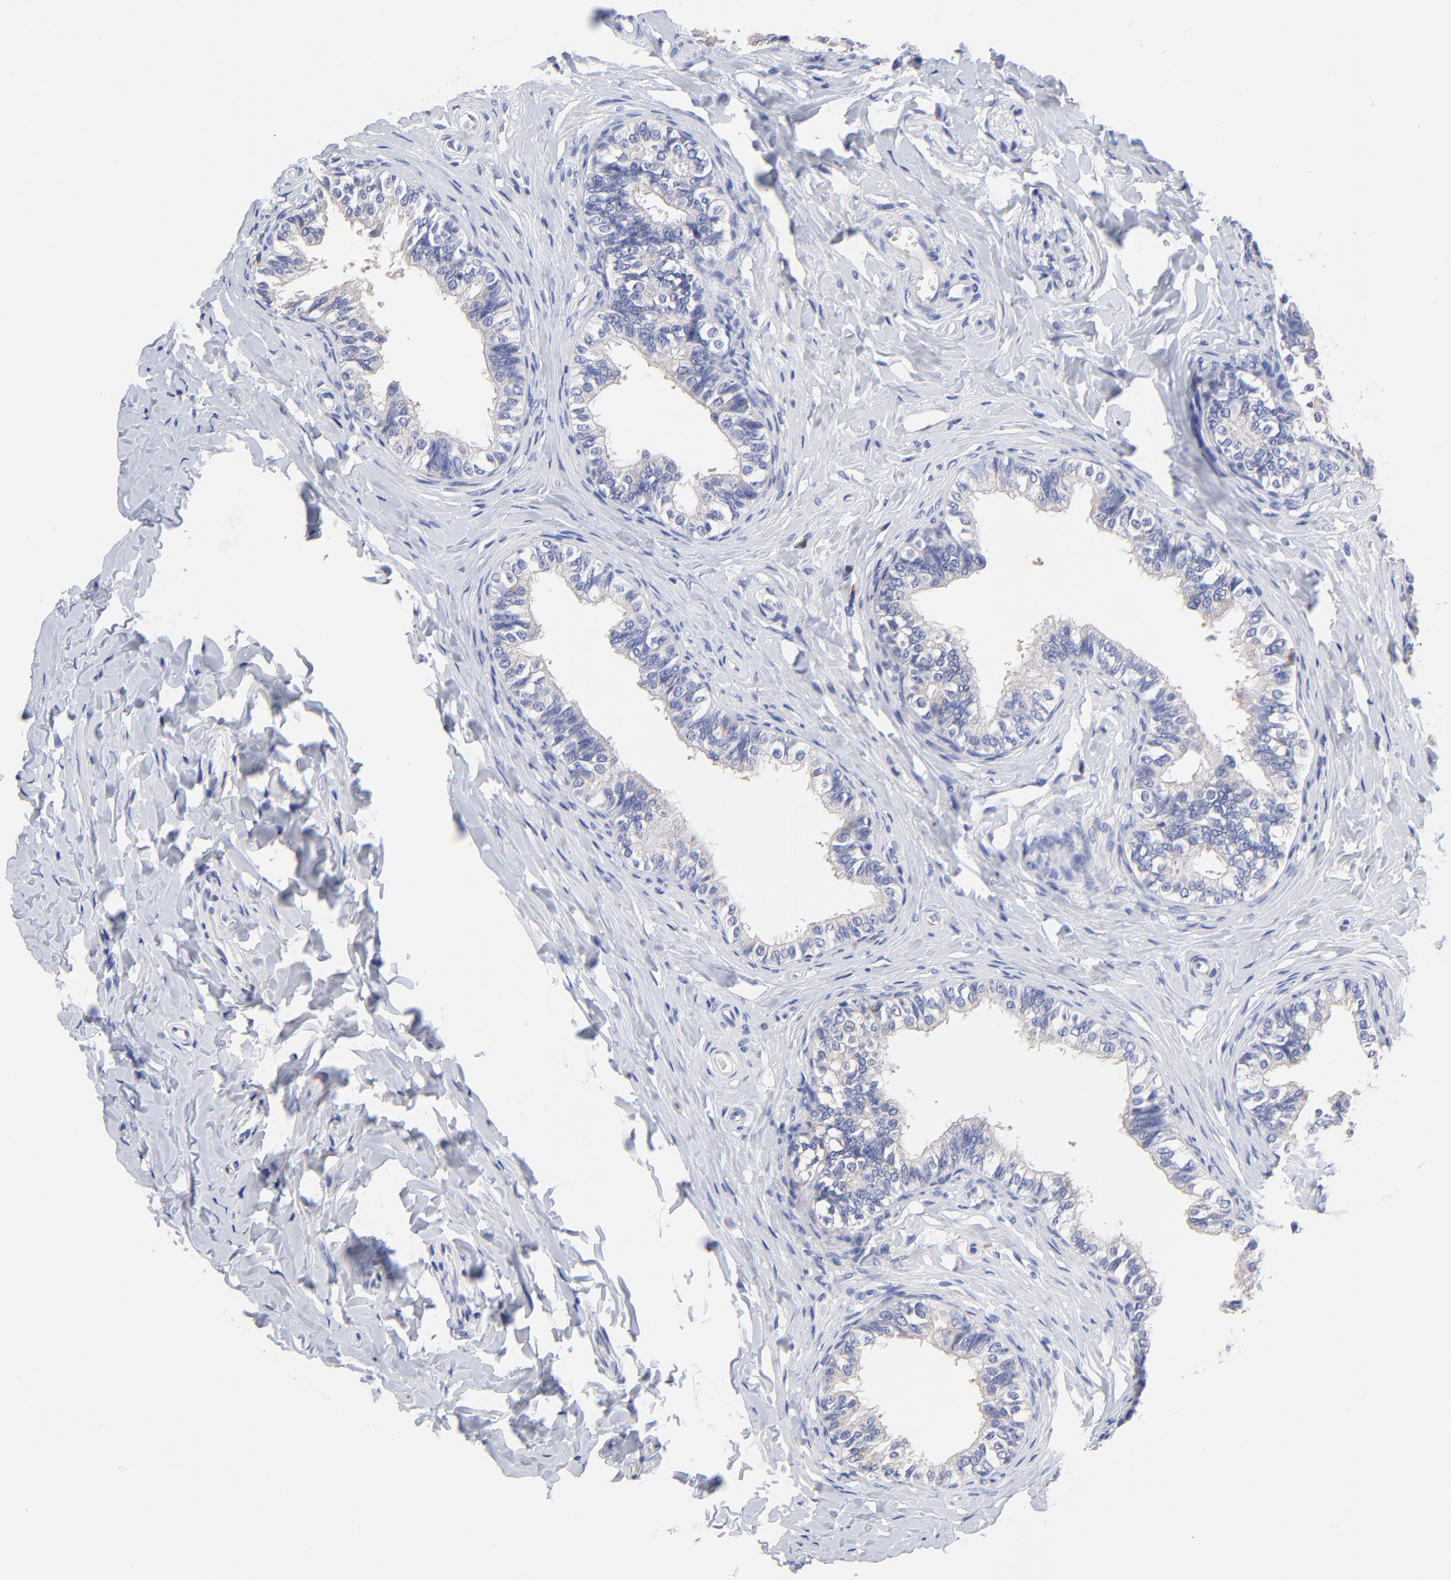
{"staining": {"intensity": "weak", "quantity": ">75%", "location": "cytoplasmic/membranous"}, "tissue": "epididymis", "cell_type": "Glandular cells", "image_type": "normal", "snomed": [{"axis": "morphology", "description": "Normal tissue, NOS"}, {"axis": "topography", "description": "Soft tissue"}, {"axis": "topography", "description": "Epididymis"}], "caption": "Immunohistochemistry (DAB) staining of benign epididymis exhibits weak cytoplasmic/membranous protein expression in approximately >75% of glandular cells. (DAB = brown stain, brightfield microscopy at high magnification).", "gene": "LAX1", "patient": {"sex": "male", "age": 26}}